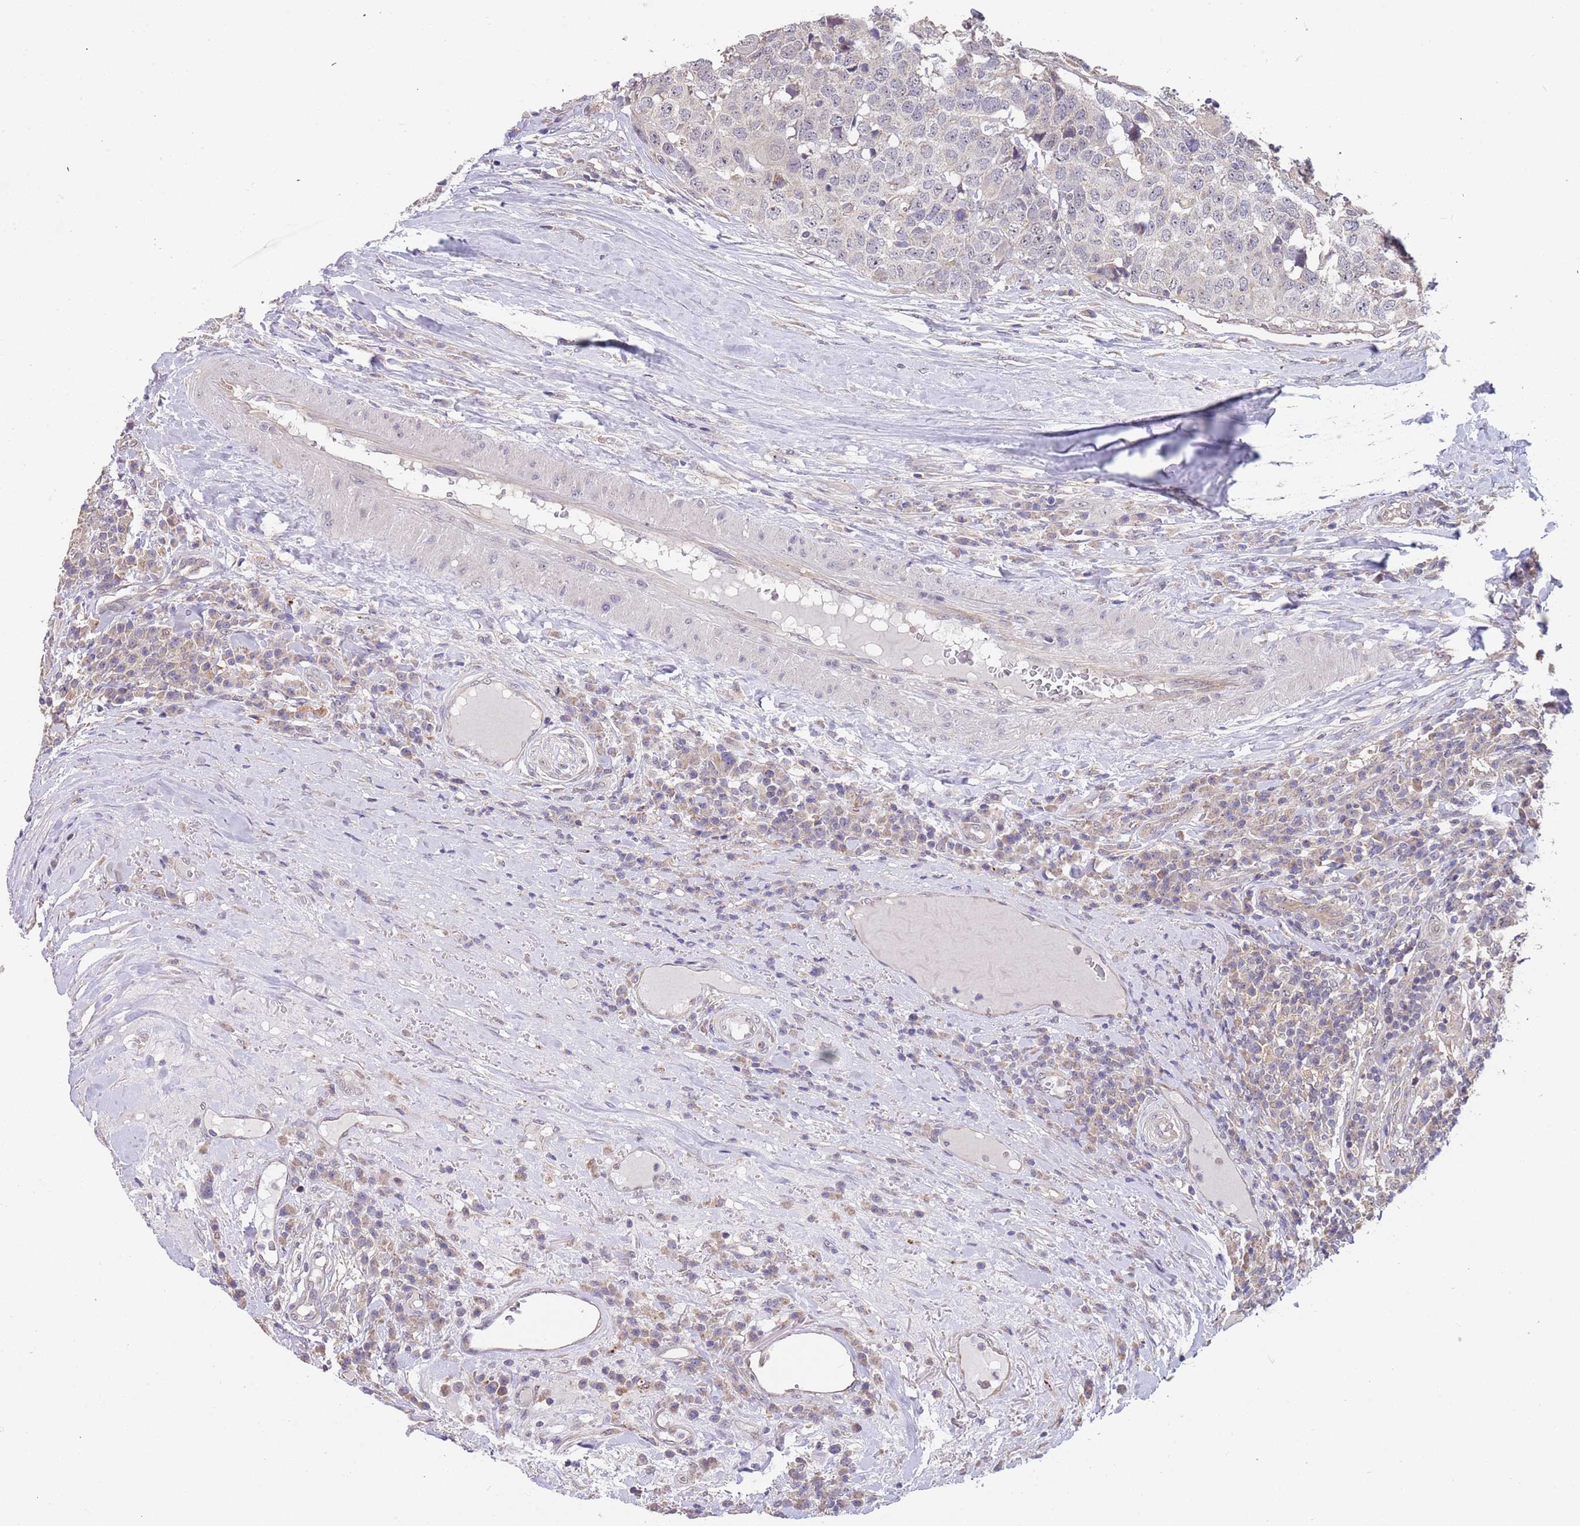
{"staining": {"intensity": "weak", "quantity": "<25%", "location": "nuclear"}, "tissue": "head and neck cancer", "cell_type": "Tumor cells", "image_type": "cancer", "snomed": [{"axis": "morphology", "description": "Squamous cell carcinoma, NOS"}, {"axis": "topography", "description": "Head-Neck"}], "caption": "A photomicrograph of squamous cell carcinoma (head and neck) stained for a protein reveals no brown staining in tumor cells. (Brightfield microscopy of DAB (3,3'-diaminobenzidine) immunohistochemistry at high magnification).", "gene": "TMEM64", "patient": {"sex": "male", "age": 66}}